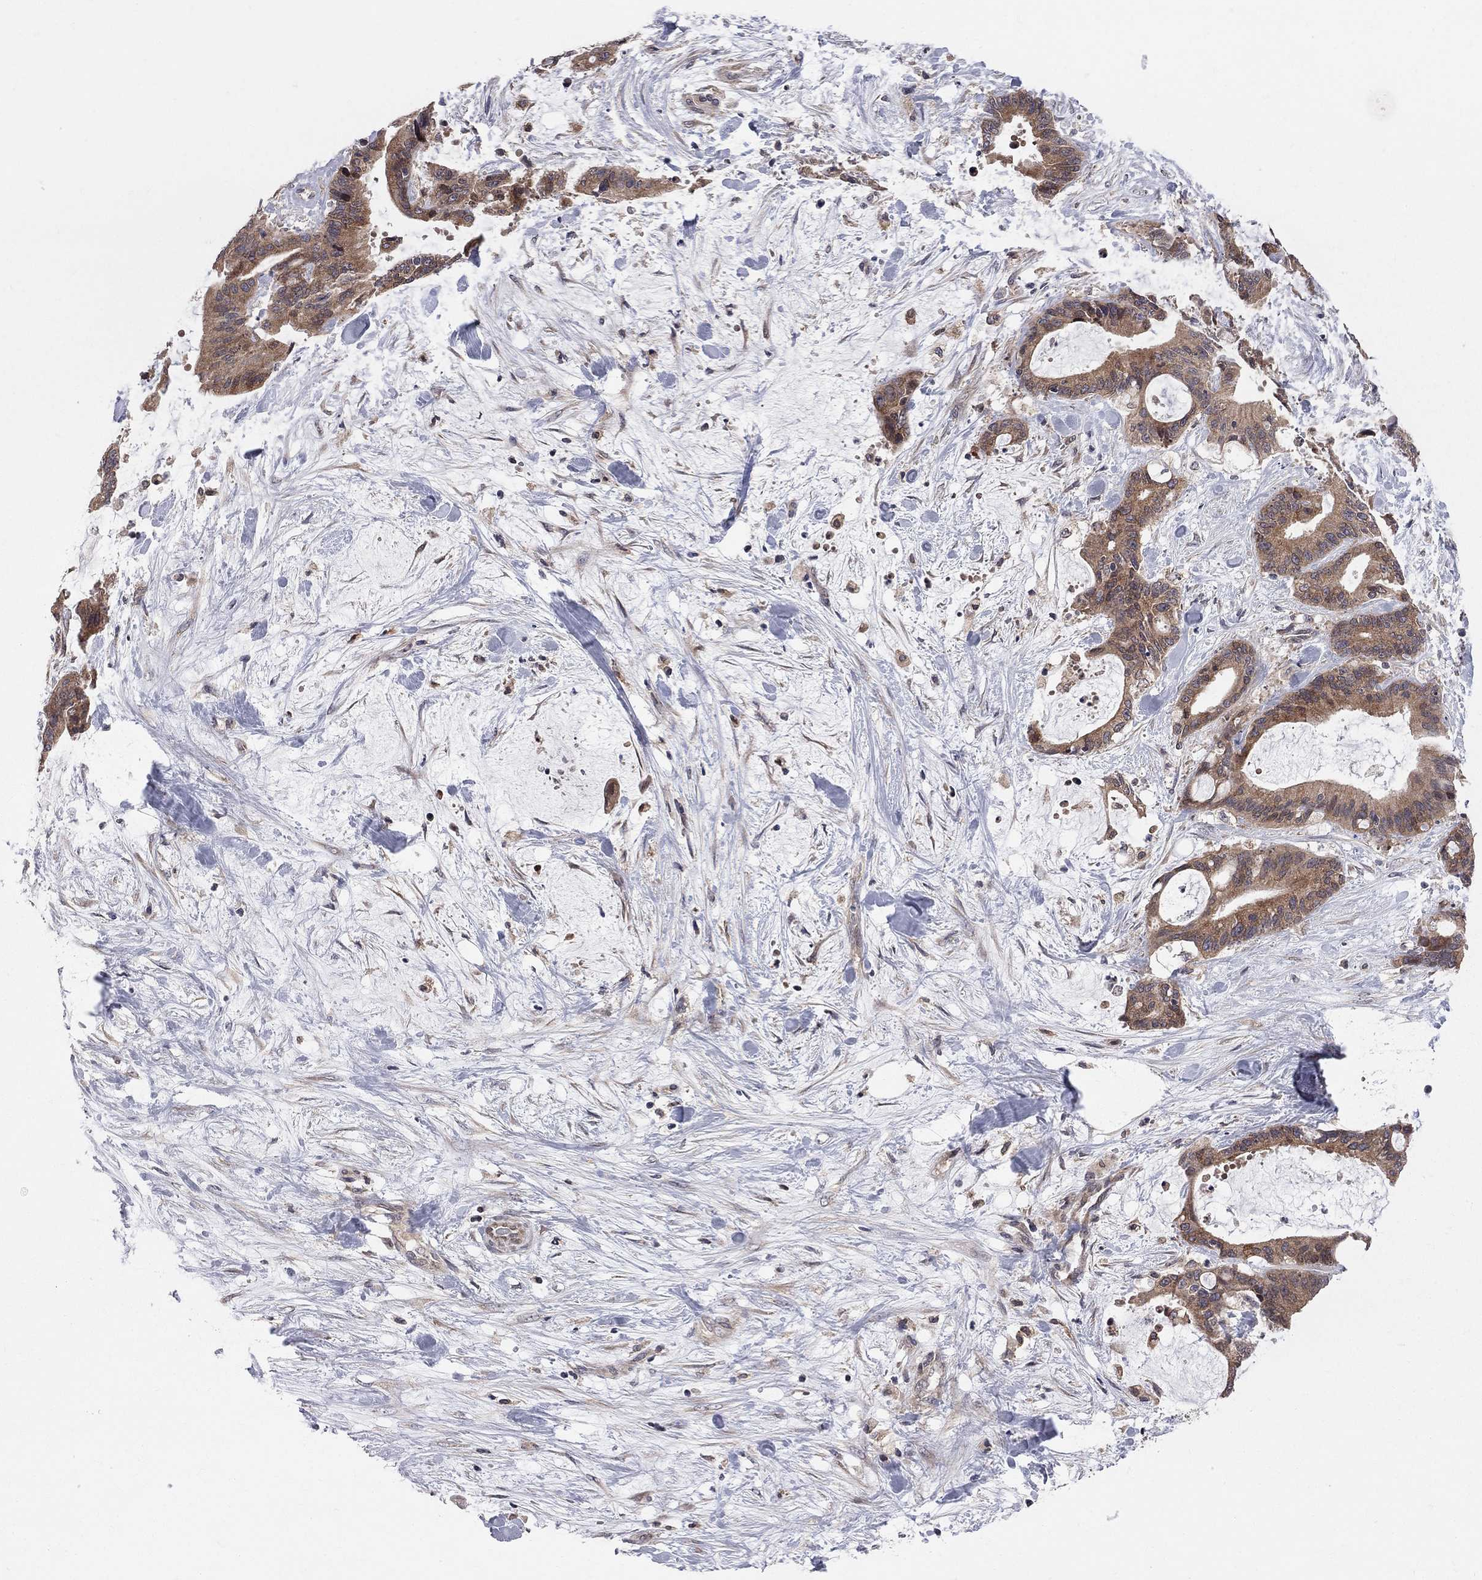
{"staining": {"intensity": "strong", "quantity": "<25%", "location": "cytoplasmic/membranous"}, "tissue": "liver cancer", "cell_type": "Tumor cells", "image_type": "cancer", "snomed": [{"axis": "morphology", "description": "Cholangiocarcinoma"}, {"axis": "topography", "description": "Liver"}], "caption": "Tumor cells exhibit strong cytoplasmic/membranous positivity in about <25% of cells in liver cholangiocarcinoma.", "gene": "CNOT11", "patient": {"sex": "female", "age": 73}}